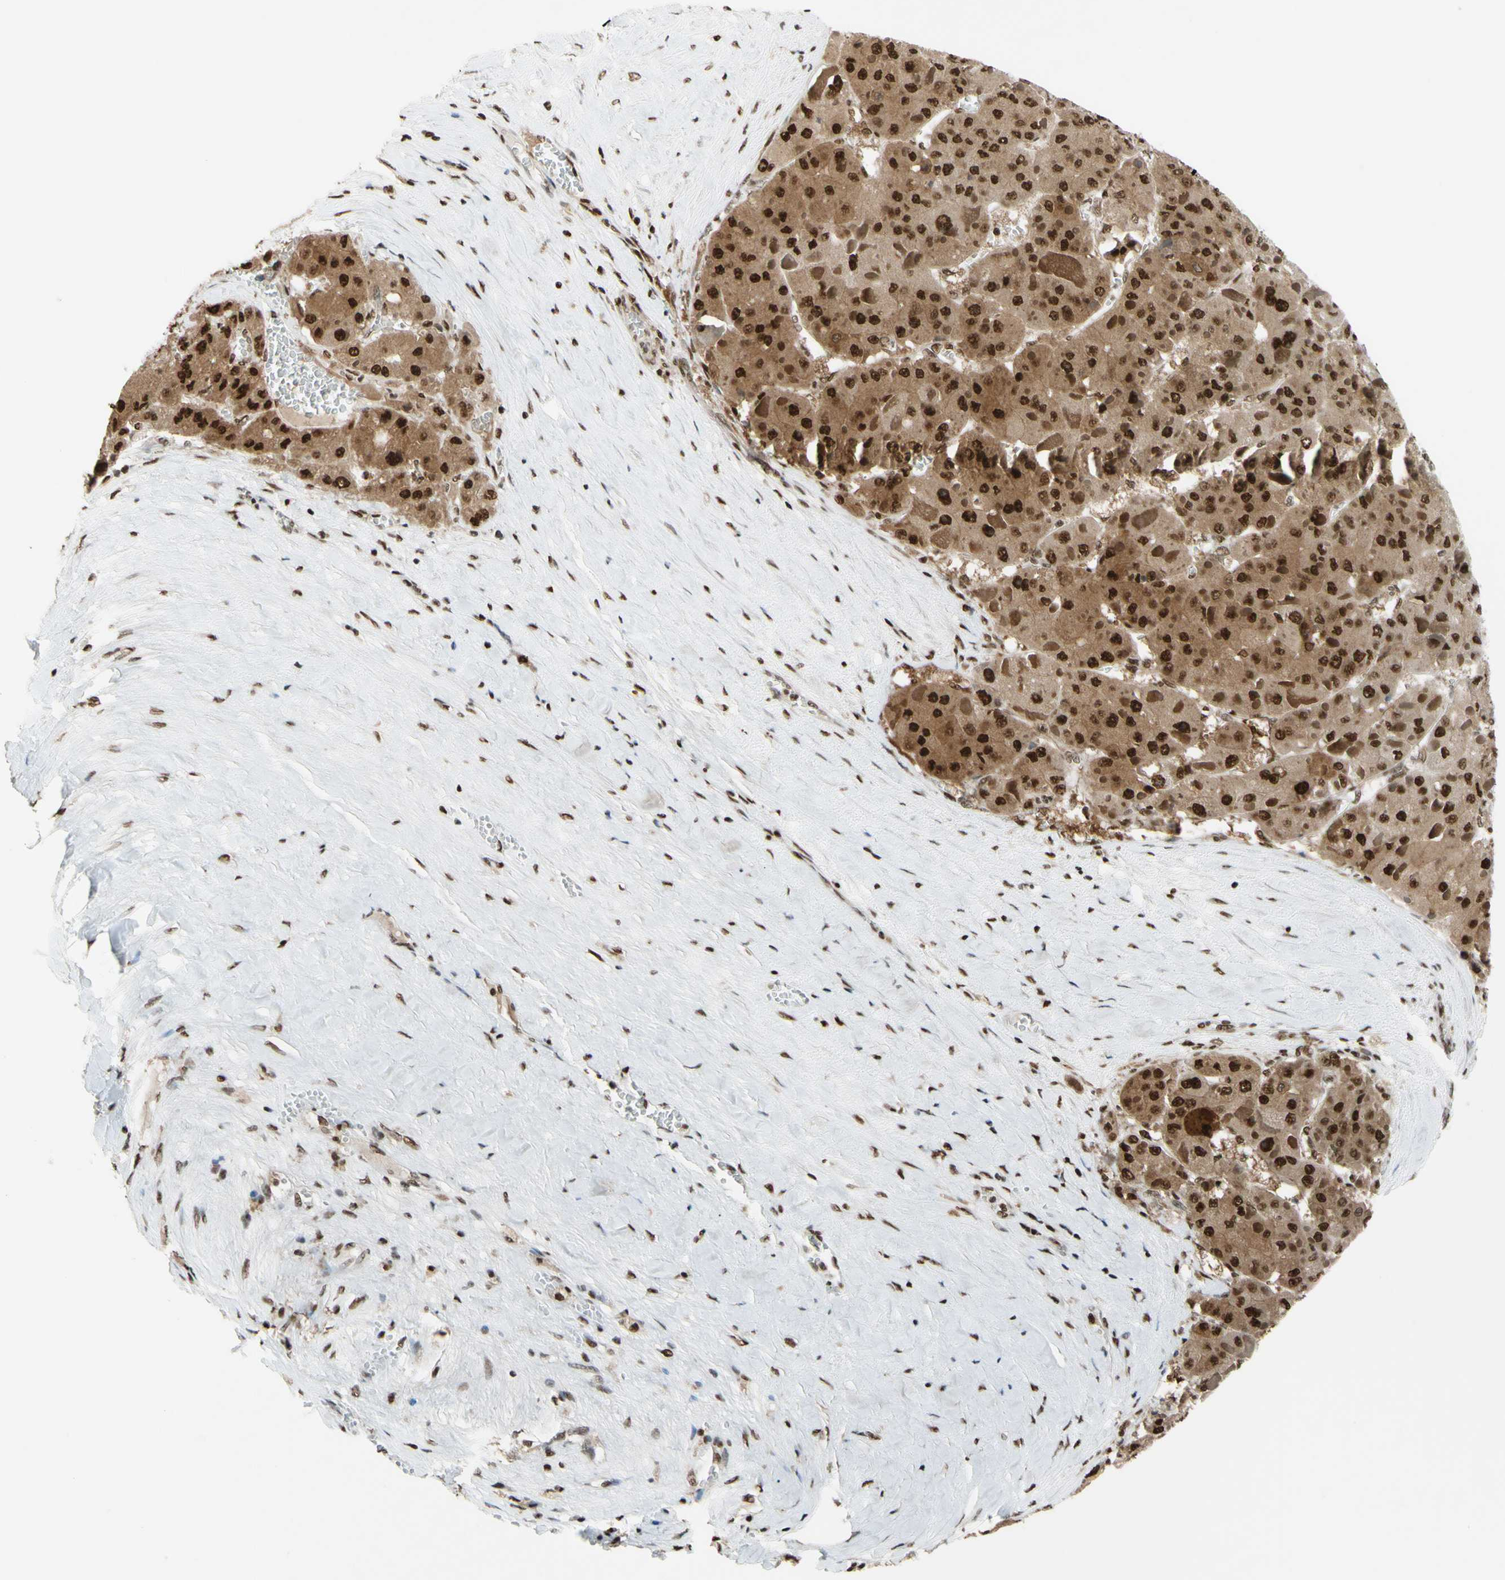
{"staining": {"intensity": "strong", "quantity": ">75%", "location": "cytoplasmic/membranous,nuclear"}, "tissue": "liver cancer", "cell_type": "Tumor cells", "image_type": "cancer", "snomed": [{"axis": "morphology", "description": "Carcinoma, Hepatocellular, NOS"}, {"axis": "topography", "description": "Liver"}], "caption": "Brown immunohistochemical staining in liver cancer (hepatocellular carcinoma) shows strong cytoplasmic/membranous and nuclear positivity in approximately >75% of tumor cells.", "gene": "FKBP5", "patient": {"sex": "female", "age": 73}}